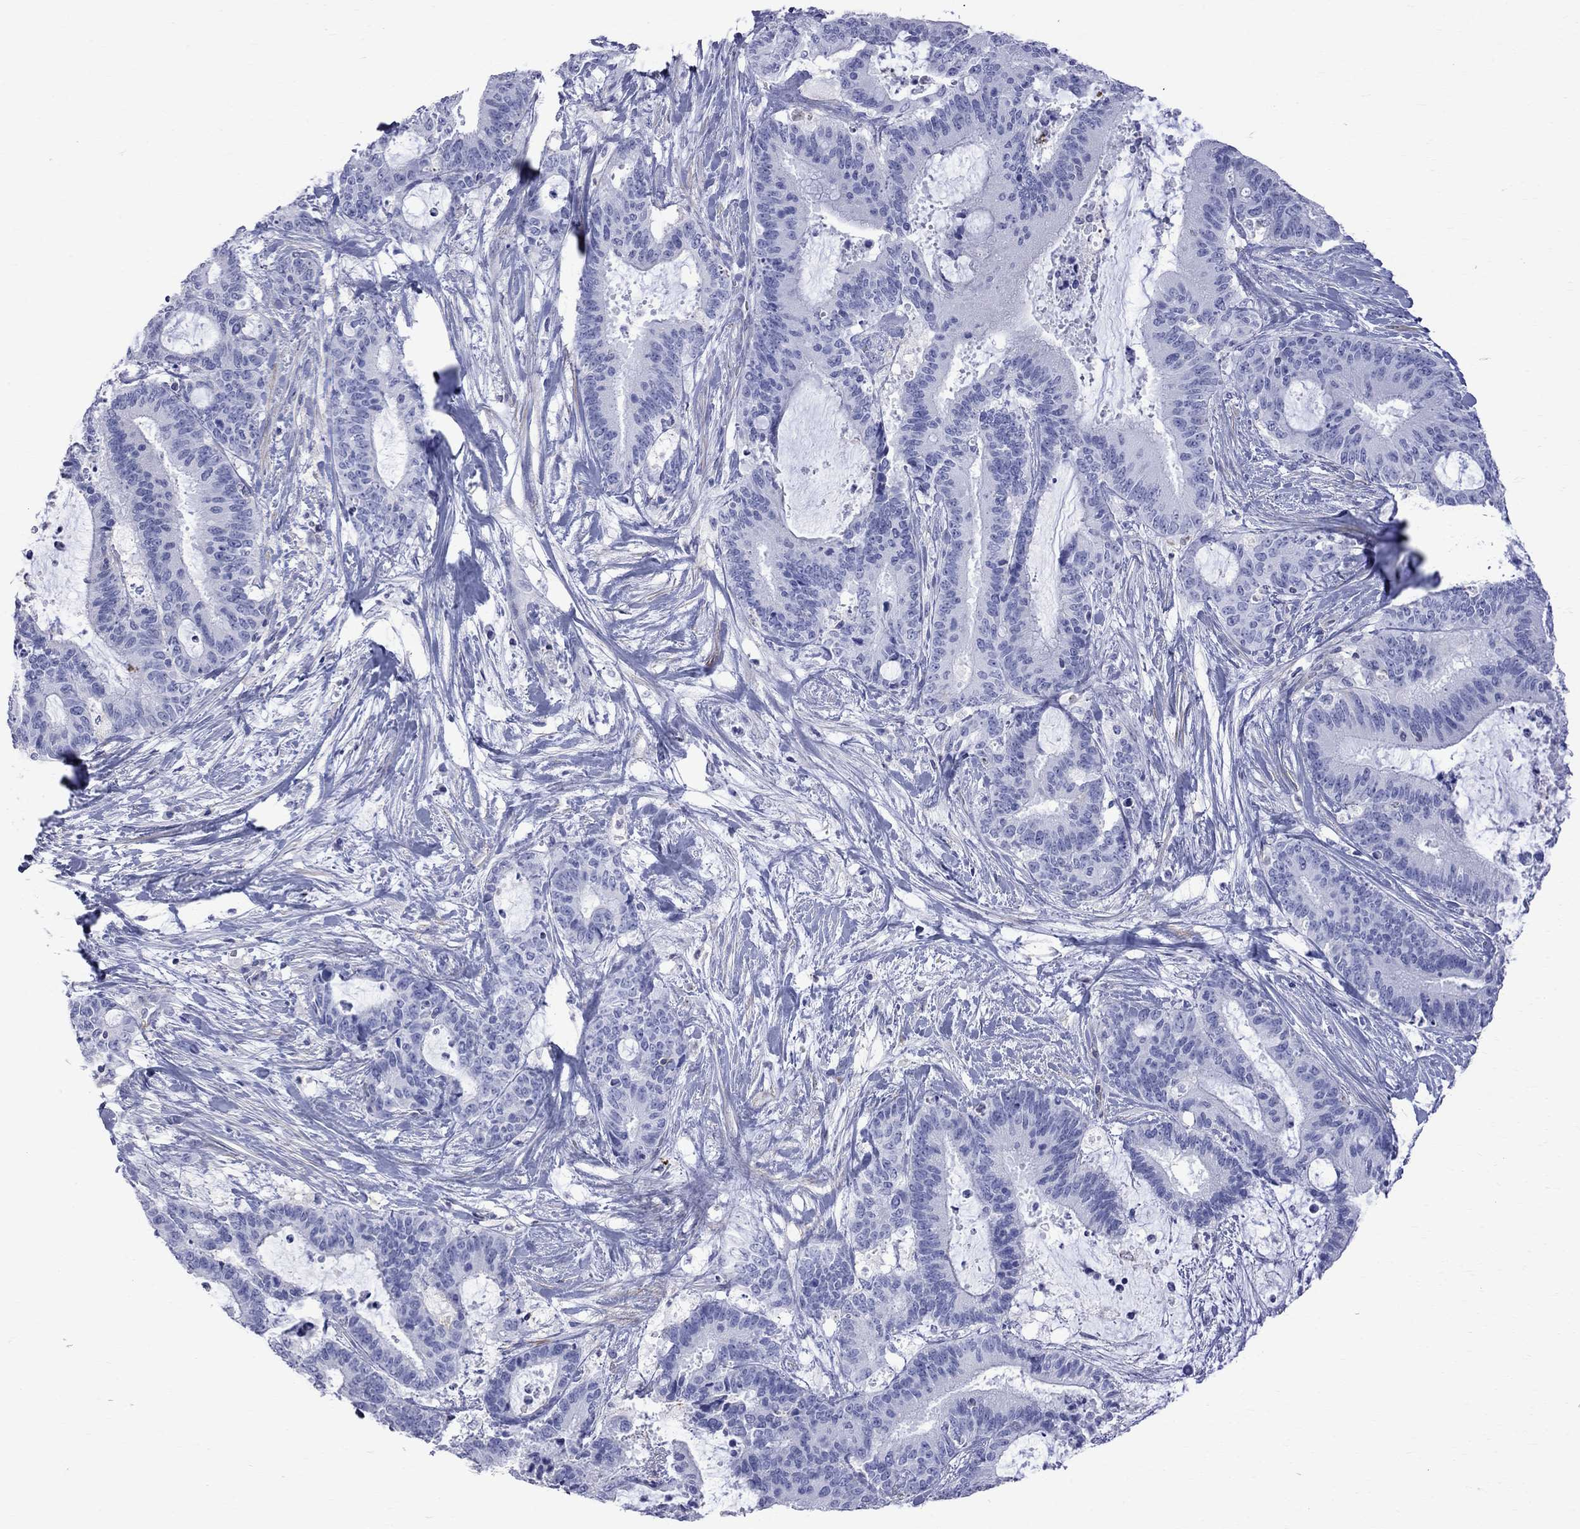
{"staining": {"intensity": "negative", "quantity": "none", "location": "none"}, "tissue": "liver cancer", "cell_type": "Tumor cells", "image_type": "cancer", "snomed": [{"axis": "morphology", "description": "Cholangiocarcinoma"}, {"axis": "topography", "description": "Liver"}], "caption": "This is a histopathology image of IHC staining of cholangiocarcinoma (liver), which shows no expression in tumor cells.", "gene": "S100A3", "patient": {"sex": "female", "age": 73}}